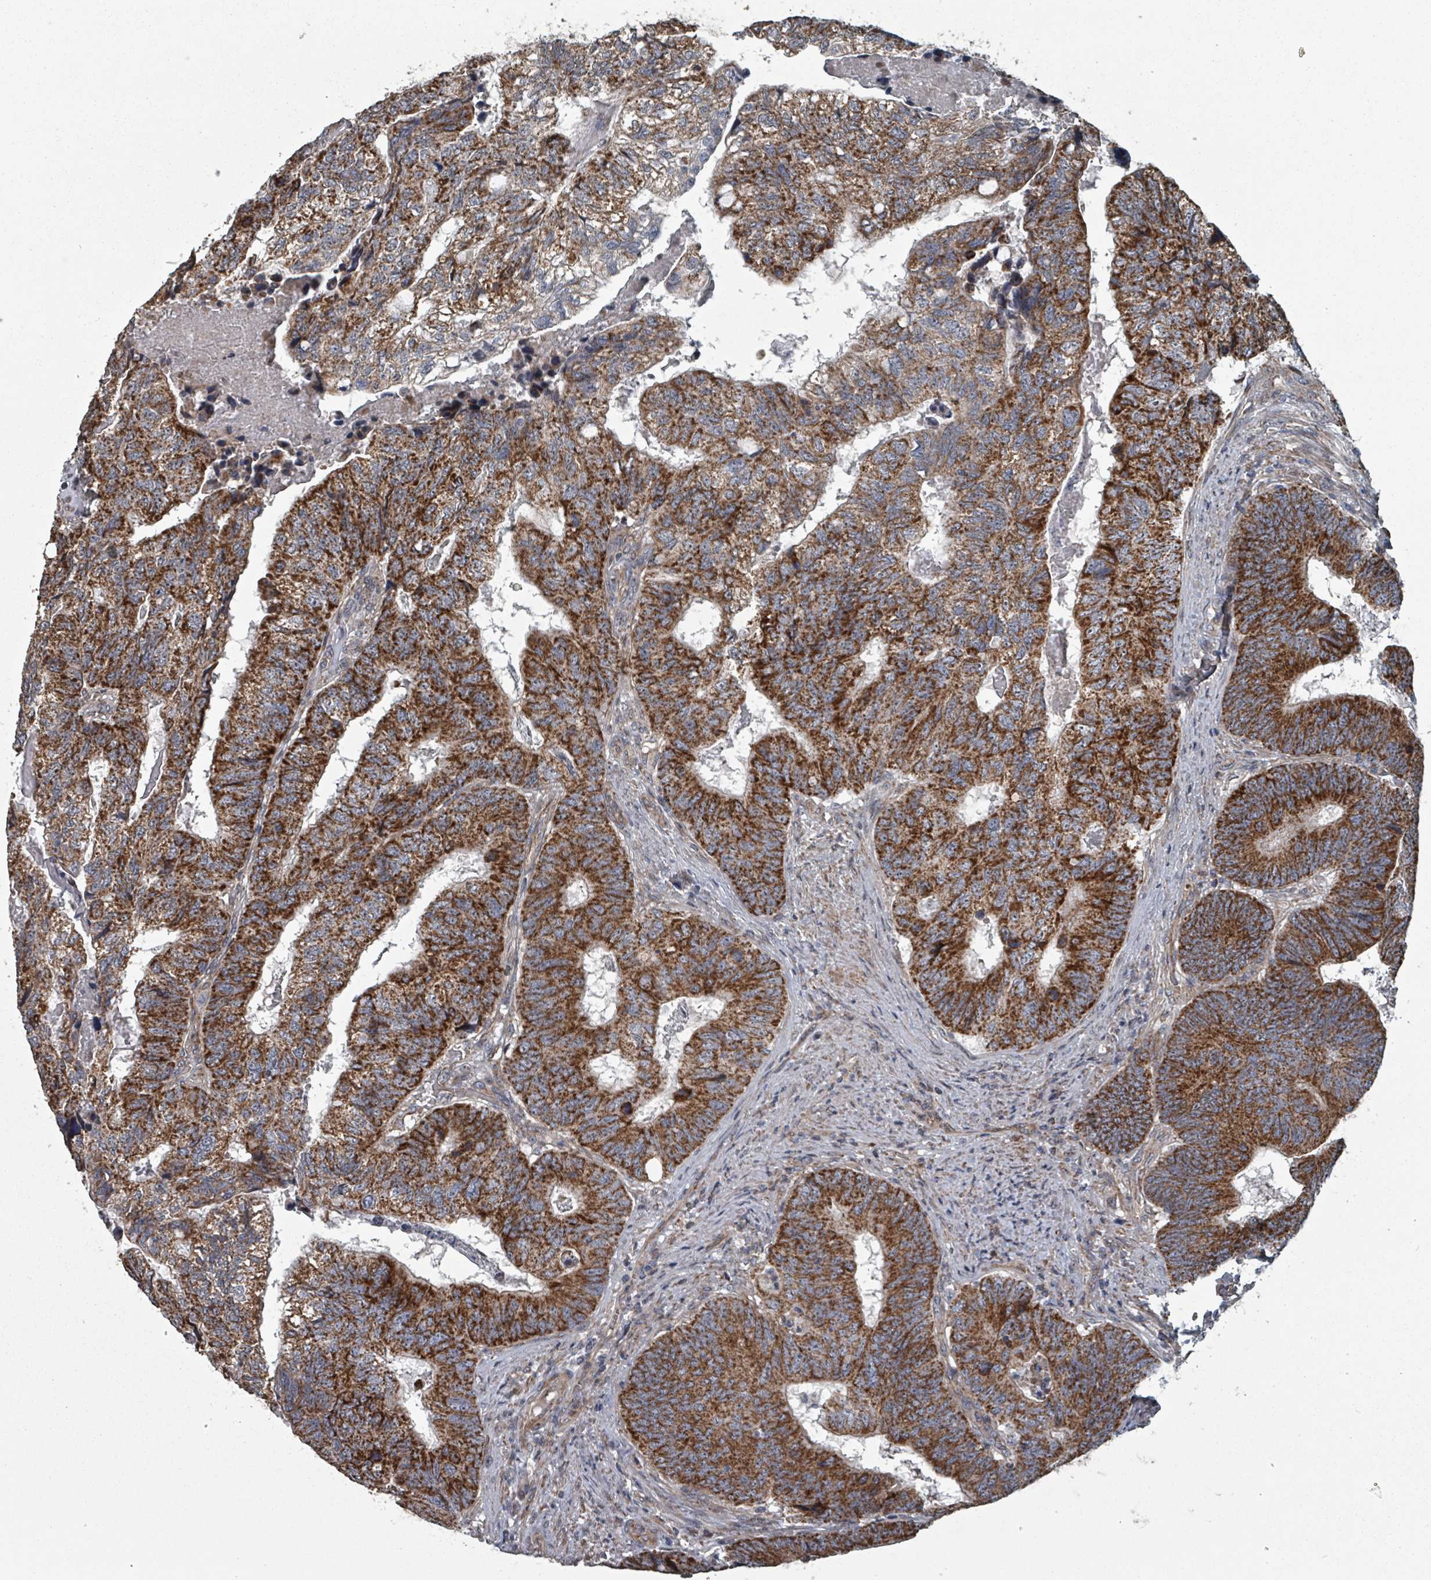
{"staining": {"intensity": "strong", "quantity": ">75%", "location": "cytoplasmic/membranous"}, "tissue": "colorectal cancer", "cell_type": "Tumor cells", "image_type": "cancer", "snomed": [{"axis": "morphology", "description": "Adenocarcinoma, NOS"}, {"axis": "topography", "description": "Colon"}], "caption": "Colorectal adenocarcinoma tissue demonstrates strong cytoplasmic/membranous expression in approximately >75% of tumor cells, visualized by immunohistochemistry.", "gene": "MRPL4", "patient": {"sex": "female", "age": 67}}